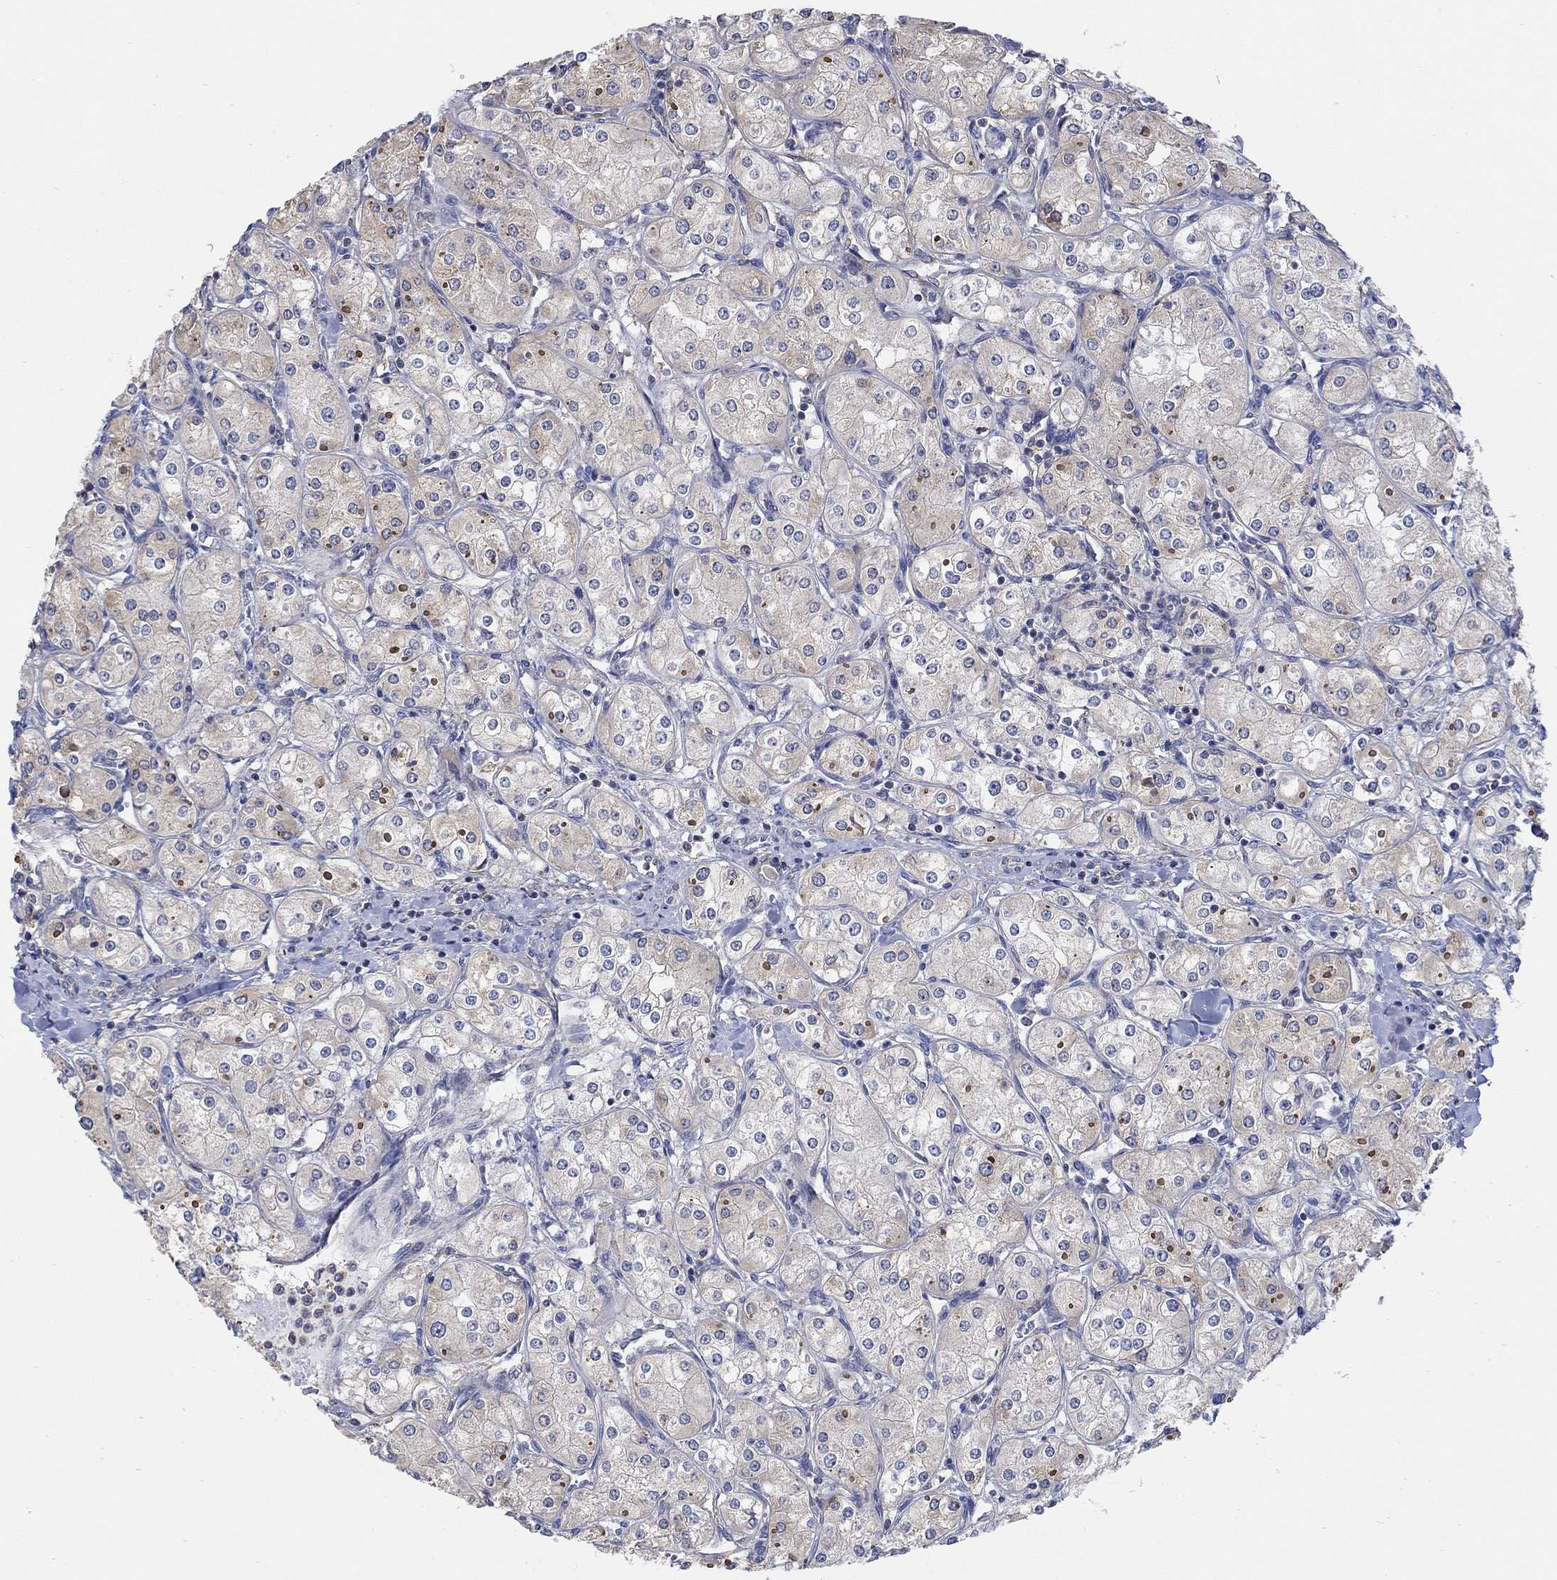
{"staining": {"intensity": "negative", "quantity": "none", "location": "none"}, "tissue": "renal cancer", "cell_type": "Tumor cells", "image_type": "cancer", "snomed": [{"axis": "morphology", "description": "Adenocarcinoma, NOS"}, {"axis": "topography", "description": "Kidney"}], "caption": "An immunohistochemistry histopathology image of renal cancer is shown. There is no staining in tumor cells of renal cancer. Nuclei are stained in blue.", "gene": "TEKT3", "patient": {"sex": "male", "age": 77}}